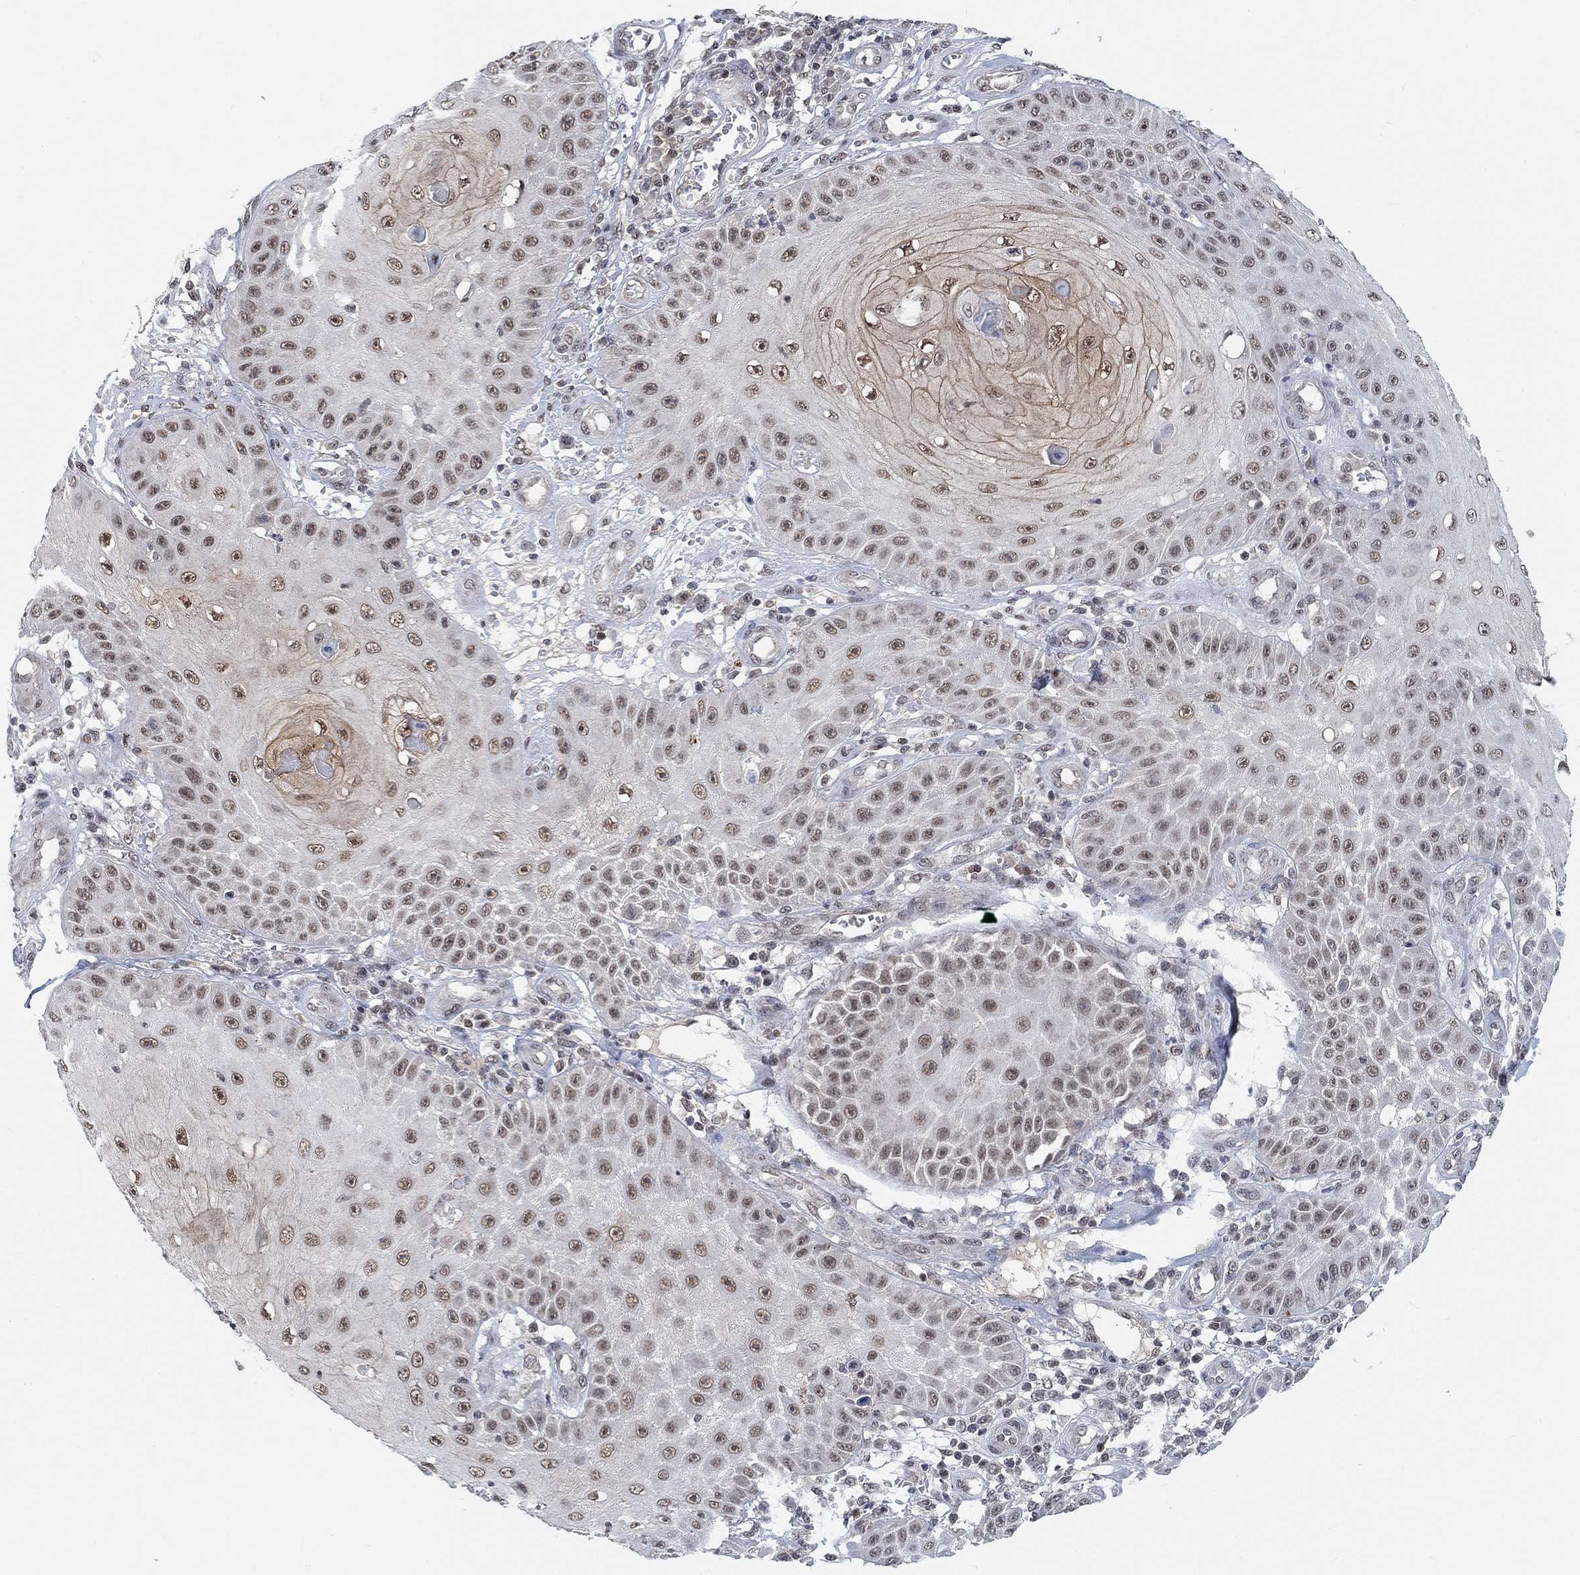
{"staining": {"intensity": "moderate", "quantity": "<25%", "location": "nuclear"}, "tissue": "skin cancer", "cell_type": "Tumor cells", "image_type": "cancer", "snomed": [{"axis": "morphology", "description": "Squamous cell carcinoma, NOS"}, {"axis": "topography", "description": "Skin"}], "caption": "The image shows immunohistochemical staining of skin cancer (squamous cell carcinoma). There is moderate nuclear expression is identified in approximately <25% of tumor cells.", "gene": "THAP8", "patient": {"sex": "male", "age": 70}}